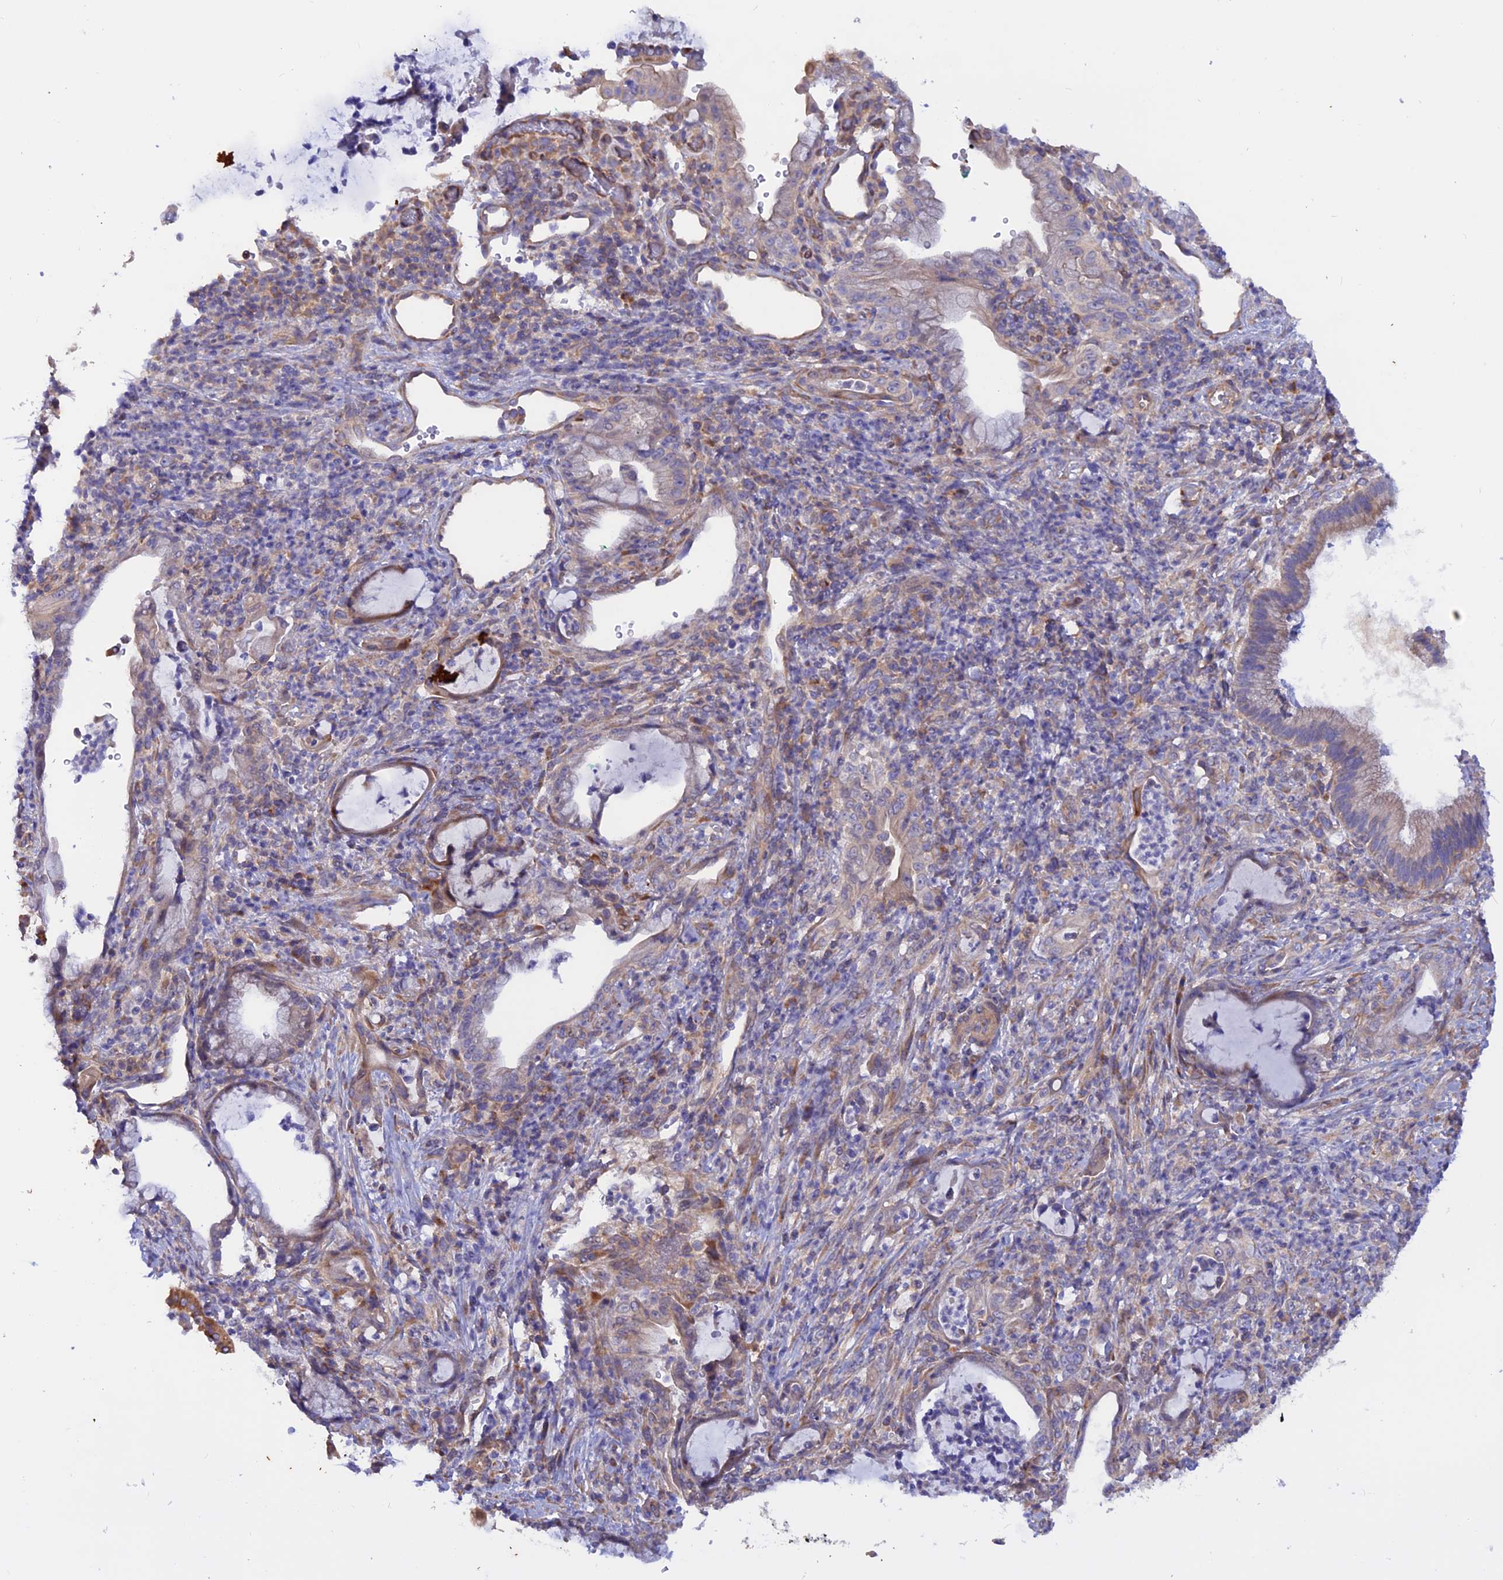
{"staining": {"intensity": "weak", "quantity": ">75%", "location": "cytoplasmic/membranous"}, "tissue": "pancreatic cancer", "cell_type": "Tumor cells", "image_type": "cancer", "snomed": [{"axis": "morphology", "description": "Normal tissue, NOS"}, {"axis": "morphology", "description": "Adenocarcinoma, NOS"}, {"axis": "topography", "description": "Pancreas"}], "caption": "The image exhibits immunohistochemical staining of pancreatic cancer. There is weak cytoplasmic/membranous expression is identified in approximately >75% of tumor cells.", "gene": "HYCC1", "patient": {"sex": "female", "age": 55}}